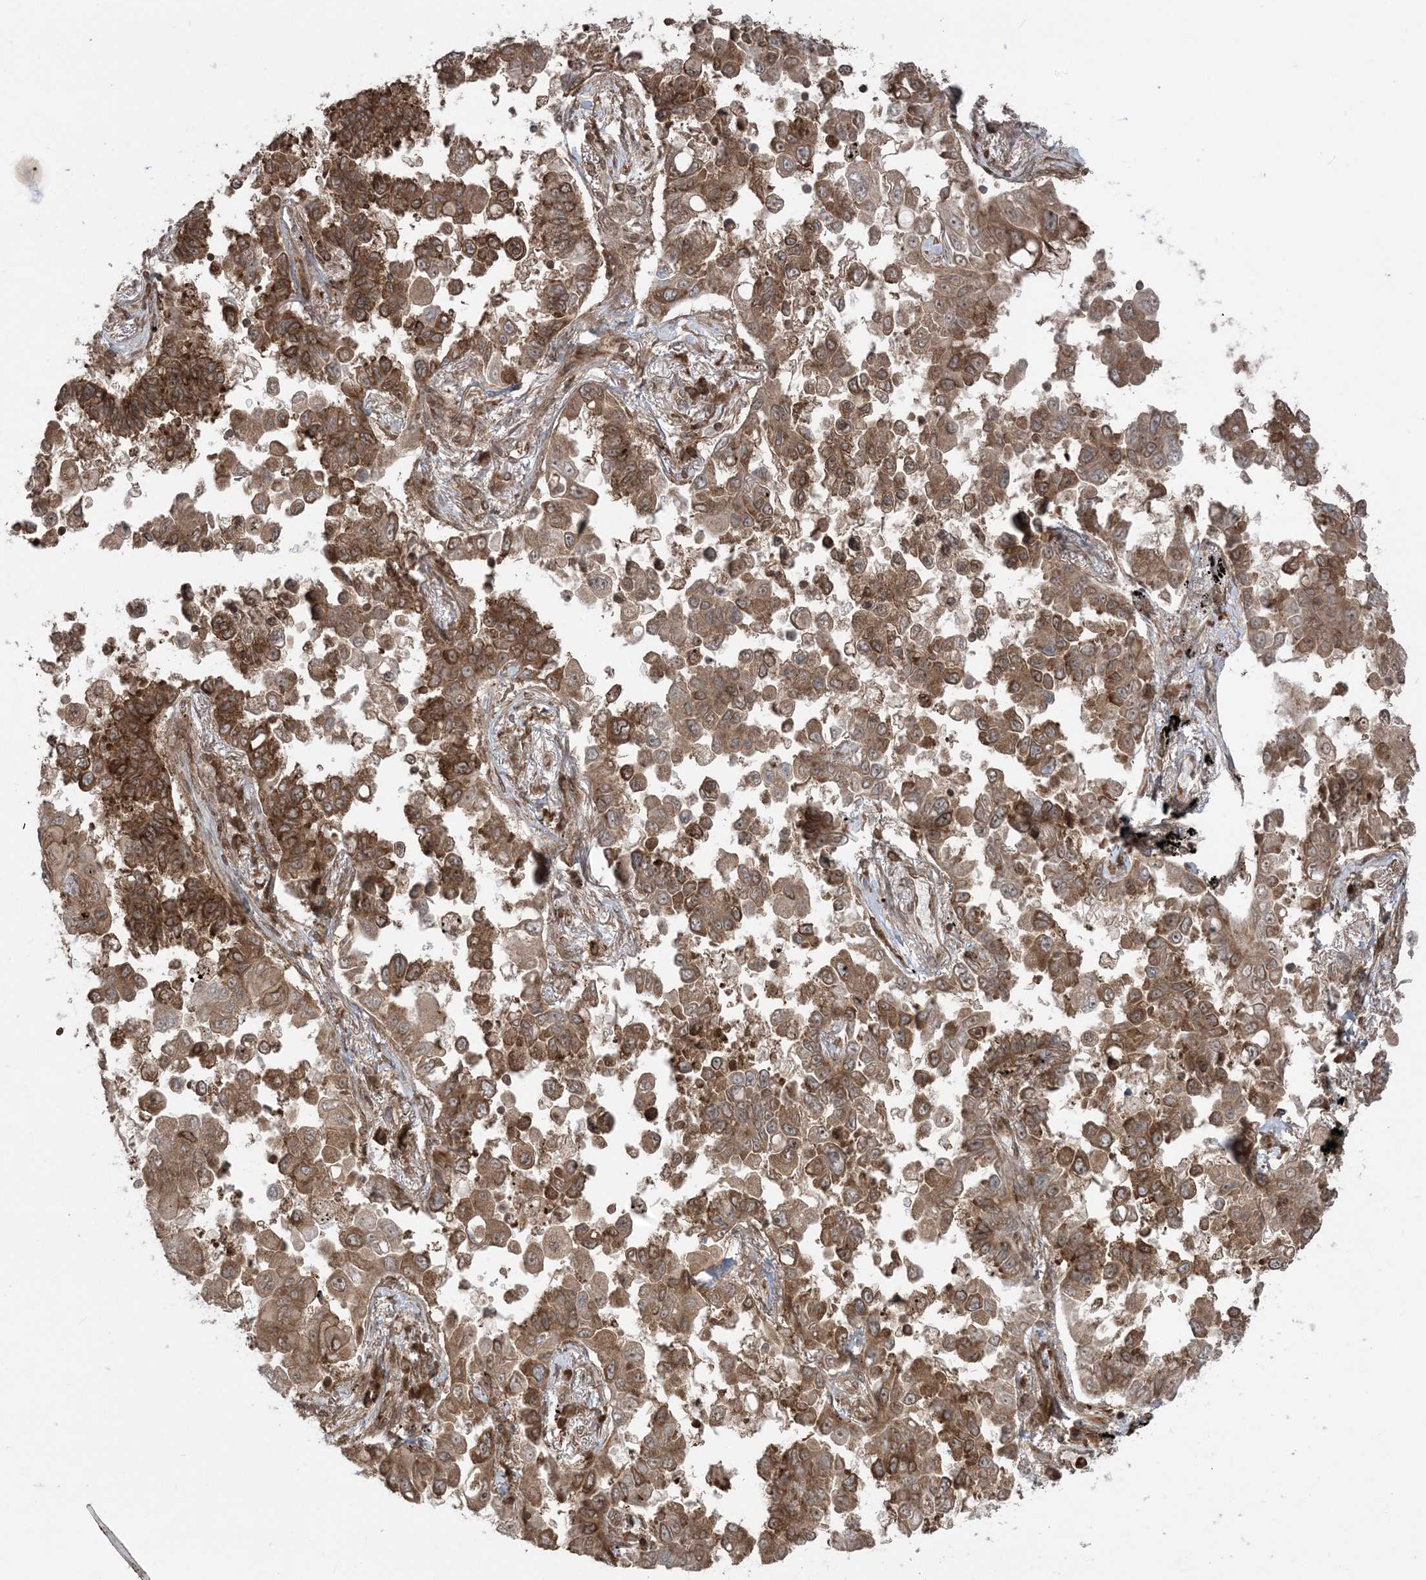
{"staining": {"intensity": "moderate", "quantity": ">75%", "location": "cytoplasmic/membranous"}, "tissue": "lung cancer", "cell_type": "Tumor cells", "image_type": "cancer", "snomed": [{"axis": "morphology", "description": "Adenocarcinoma, NOS"}, {"axis": "topography", "description": "Lung"}], "caption": "A medium amount of moderate cytoplasmic/membranous positivity is present in about >75% of tumor cells in lung cancer tissue.", "gene": "DDX19B", "patient": {"sex": "female", "age": 67}}